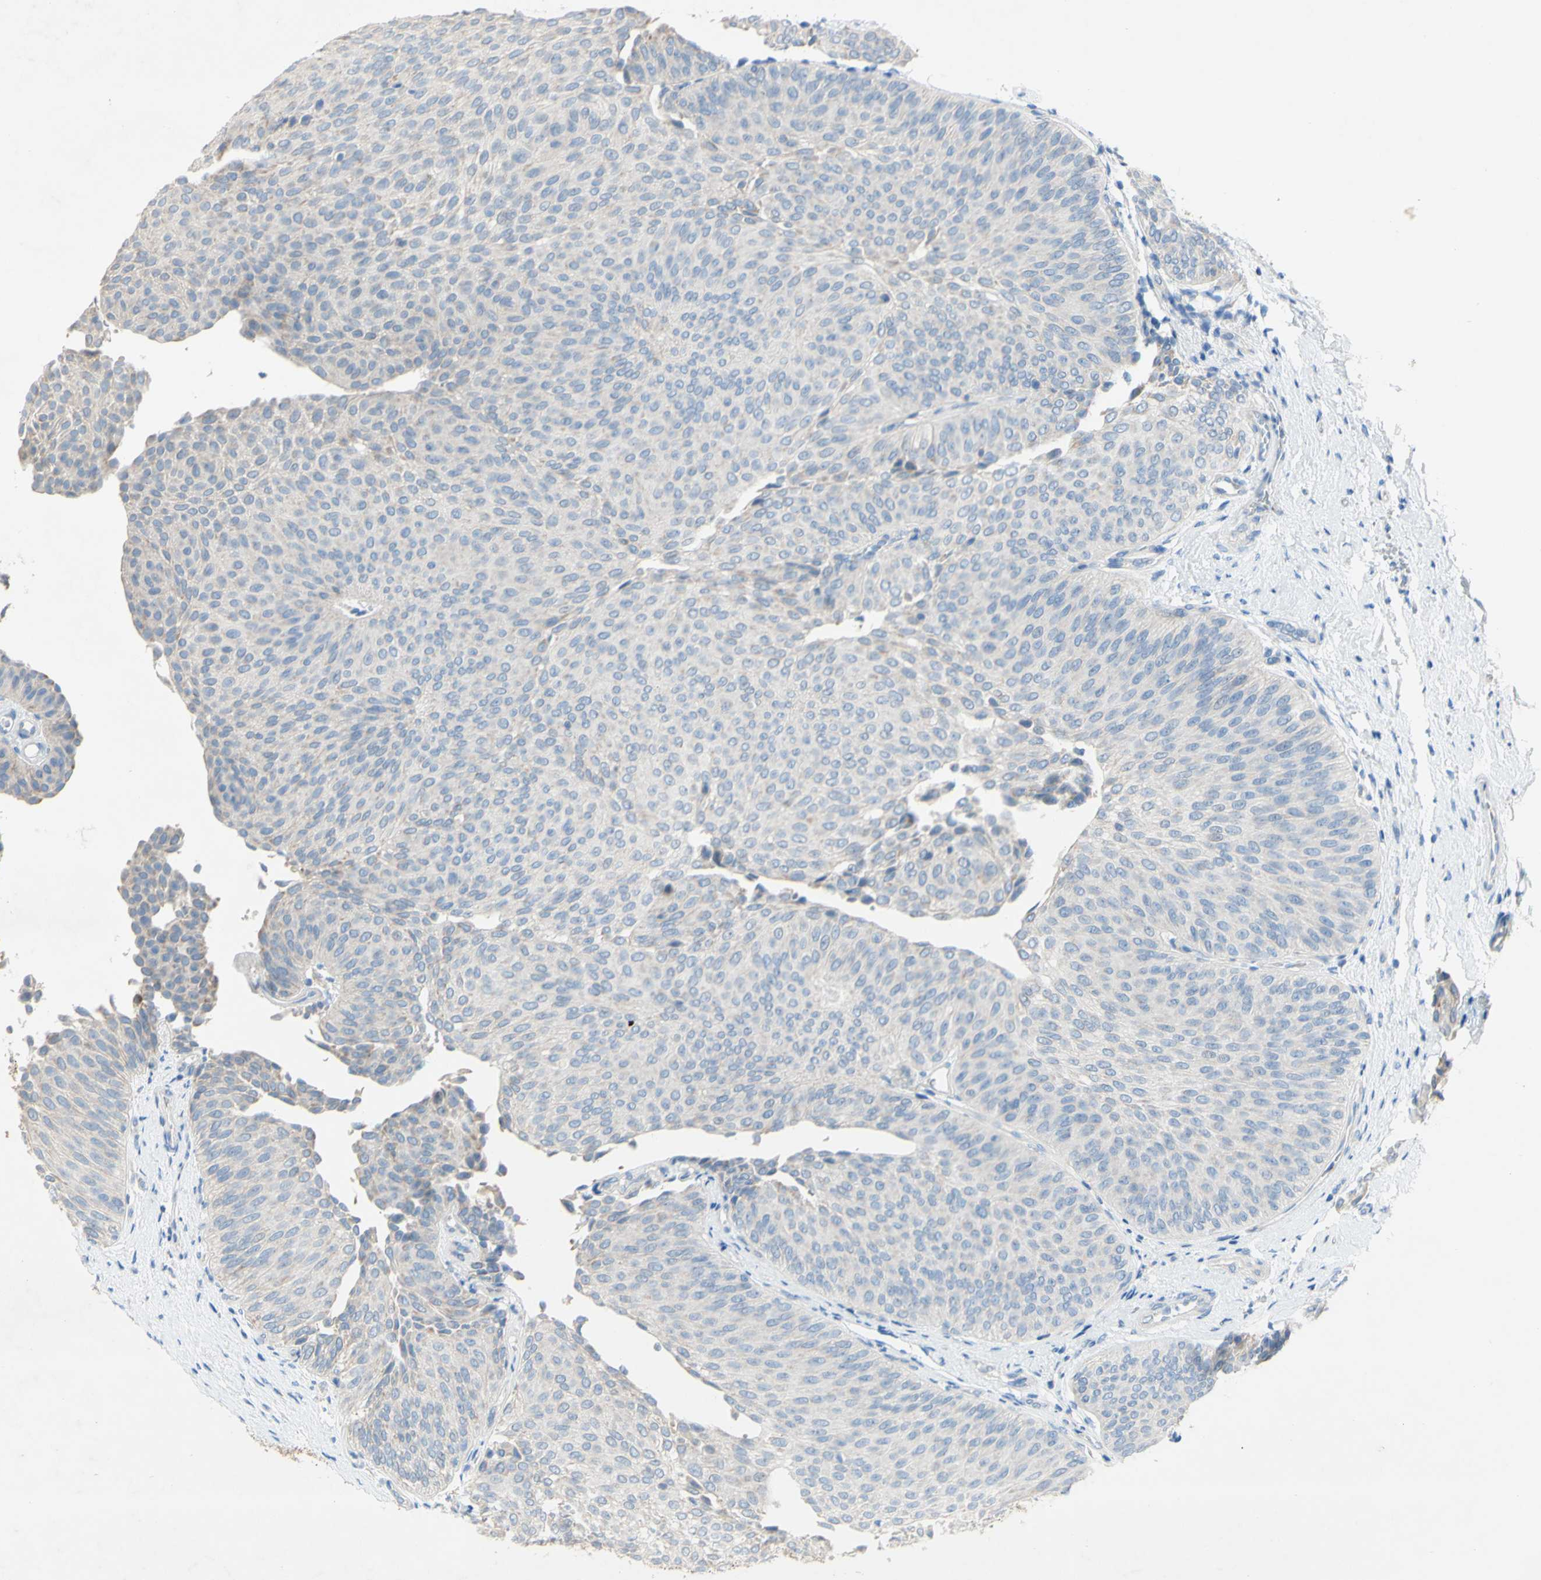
{"staining": {"intensity": "negative", "quantity": "none", "location": "none"}, "tissue": "urothelial cancer", "cell_type": "Tumor cells", "image_type": "cancer", "snomed": [{"axis": "morphology", "description": "Urothelial carcinoma, Low grade"}, {"axis": "topography", "description": "Urinary bladder"}], "caption": "Human urothelial cancer stained for a protein using immunohistochemistry (IHC) reveals no expression in tumor cells.", "gene": "ACADL", "patient": {"sex": "female", "age": 60}}